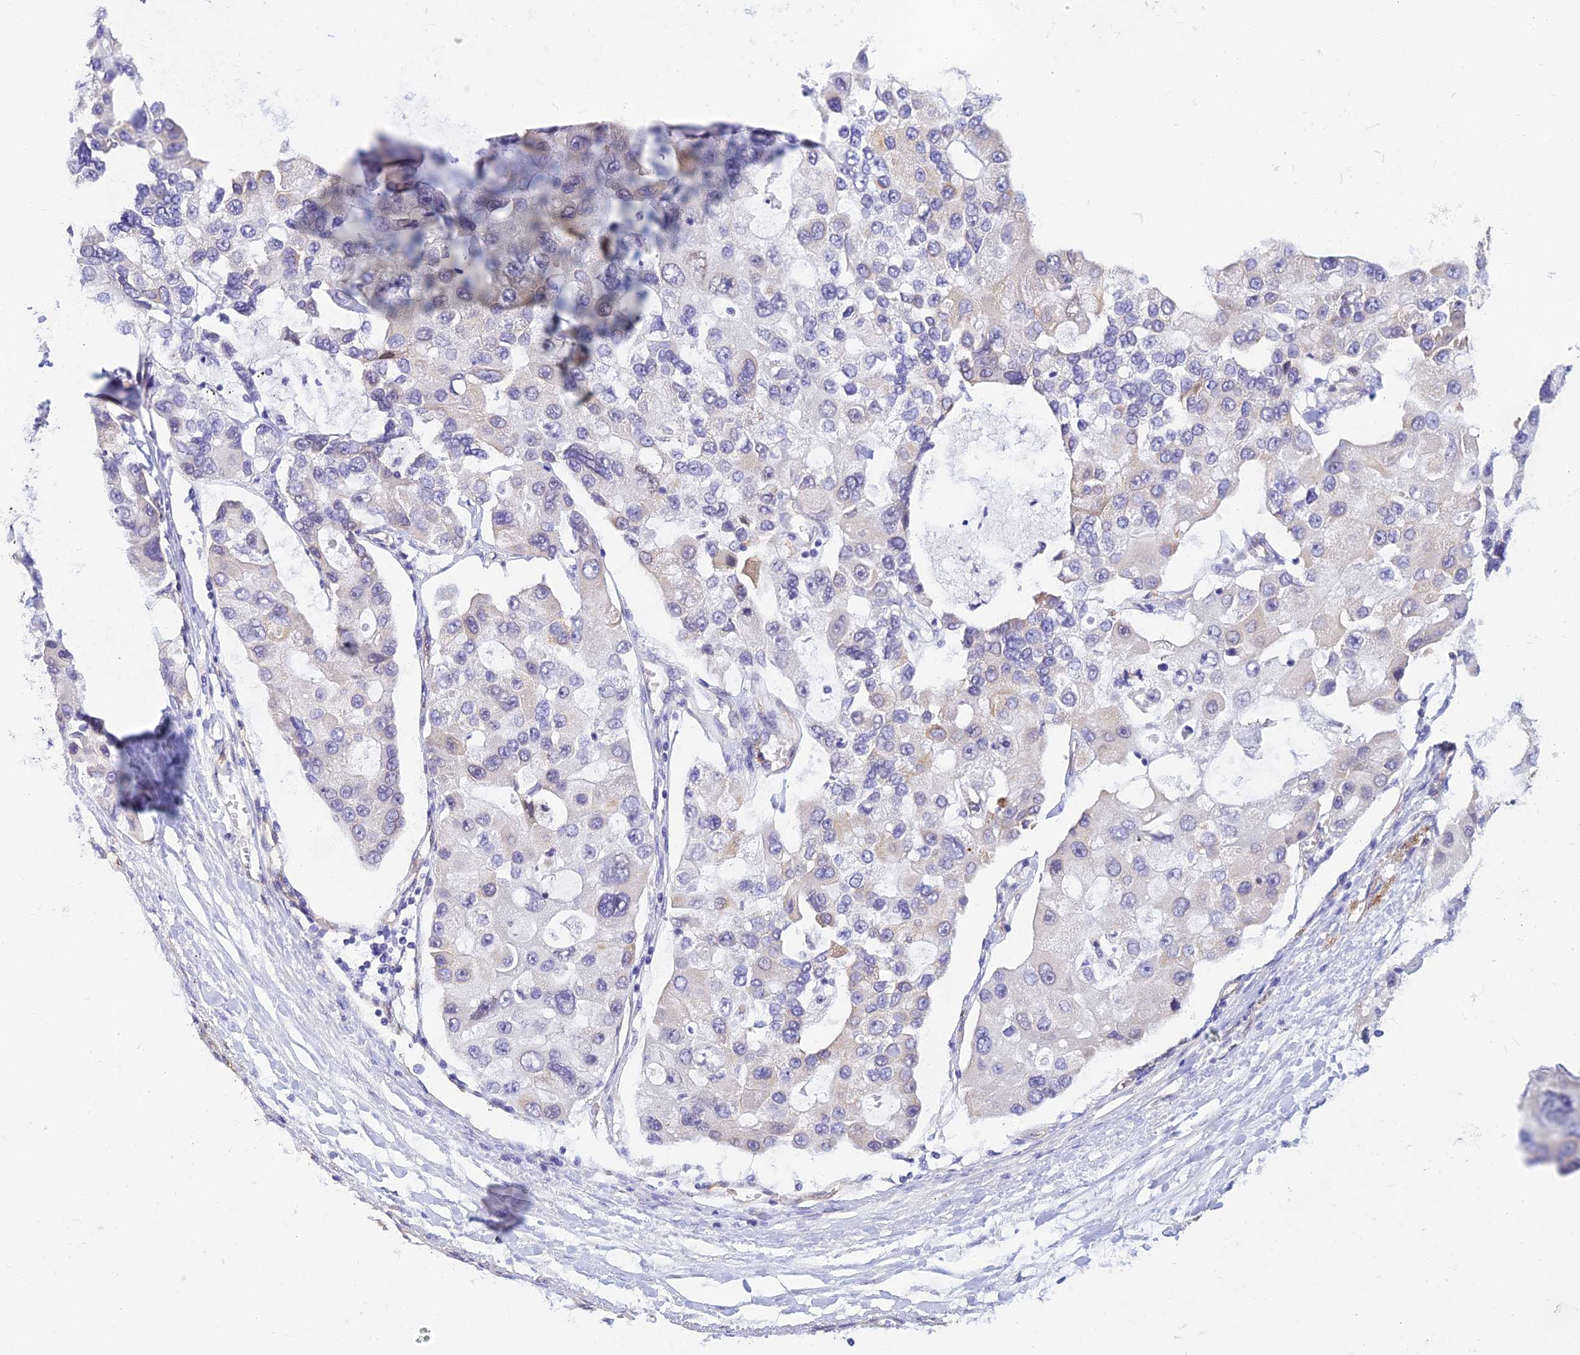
{"staining": {"intensity": "negative", "quantity": "none", "location": "none"}, "tissue": "lung cancer", "cell_type": "Tumor cells", "image_type": "cancer", "snomed": [{"axis": "morphology", "description": "Adenocarcinoma, NOS"}, {"axis": "topography", "description": "Lung"}], "caption": "Tumor cells are negative for brown protein staining in lung adenocarcinoma. The staining was performed using DAB to visualize the protein expression in brown, while the nuclei were stained in blue with hematoxylin (Magnification: 20x).", "gene": "ALDH1L2", "patient": {"sex": "female", "age": 54}}